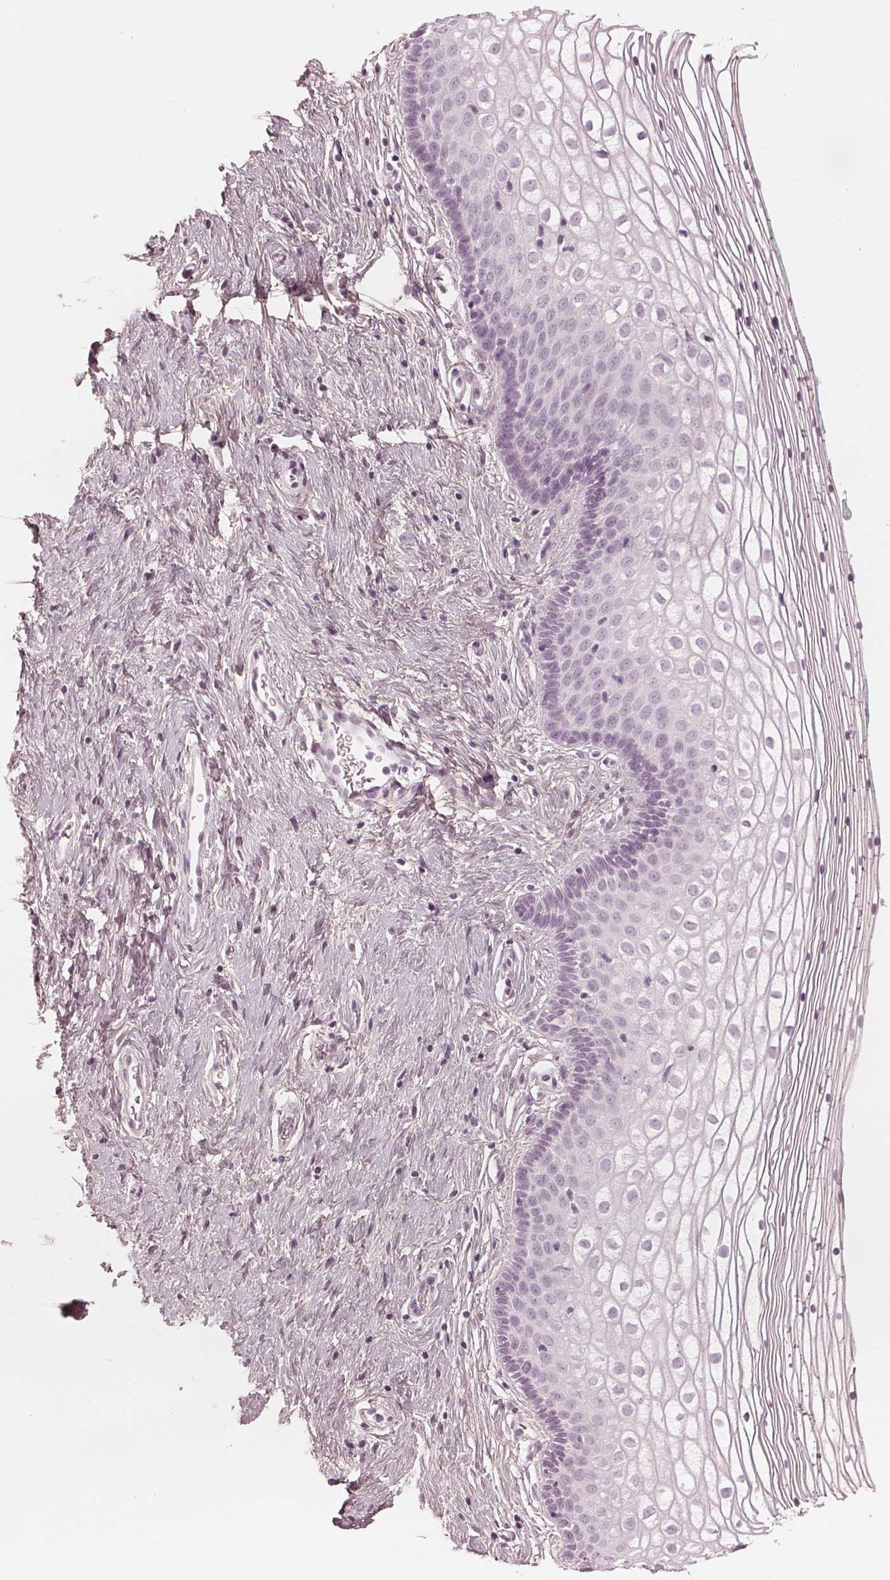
{"staining": {"intensity": "negative", "quantity": "none", "location": "none"}, "tissue": "vagina", "cell_type": "Squamous epithelial cells", "image_type": "normal", "snomed": [{"axis": "morphology", "description": "Normal tissue, NOS"}, {"axis": "topography", "description": "Vagina"}], "caption": "A histopathology image of vagina stained for a protein displays no brown staining in squamous epithelial cells.", "gene": "PAEP", "patient": {"sex": "female", "age": 36}}